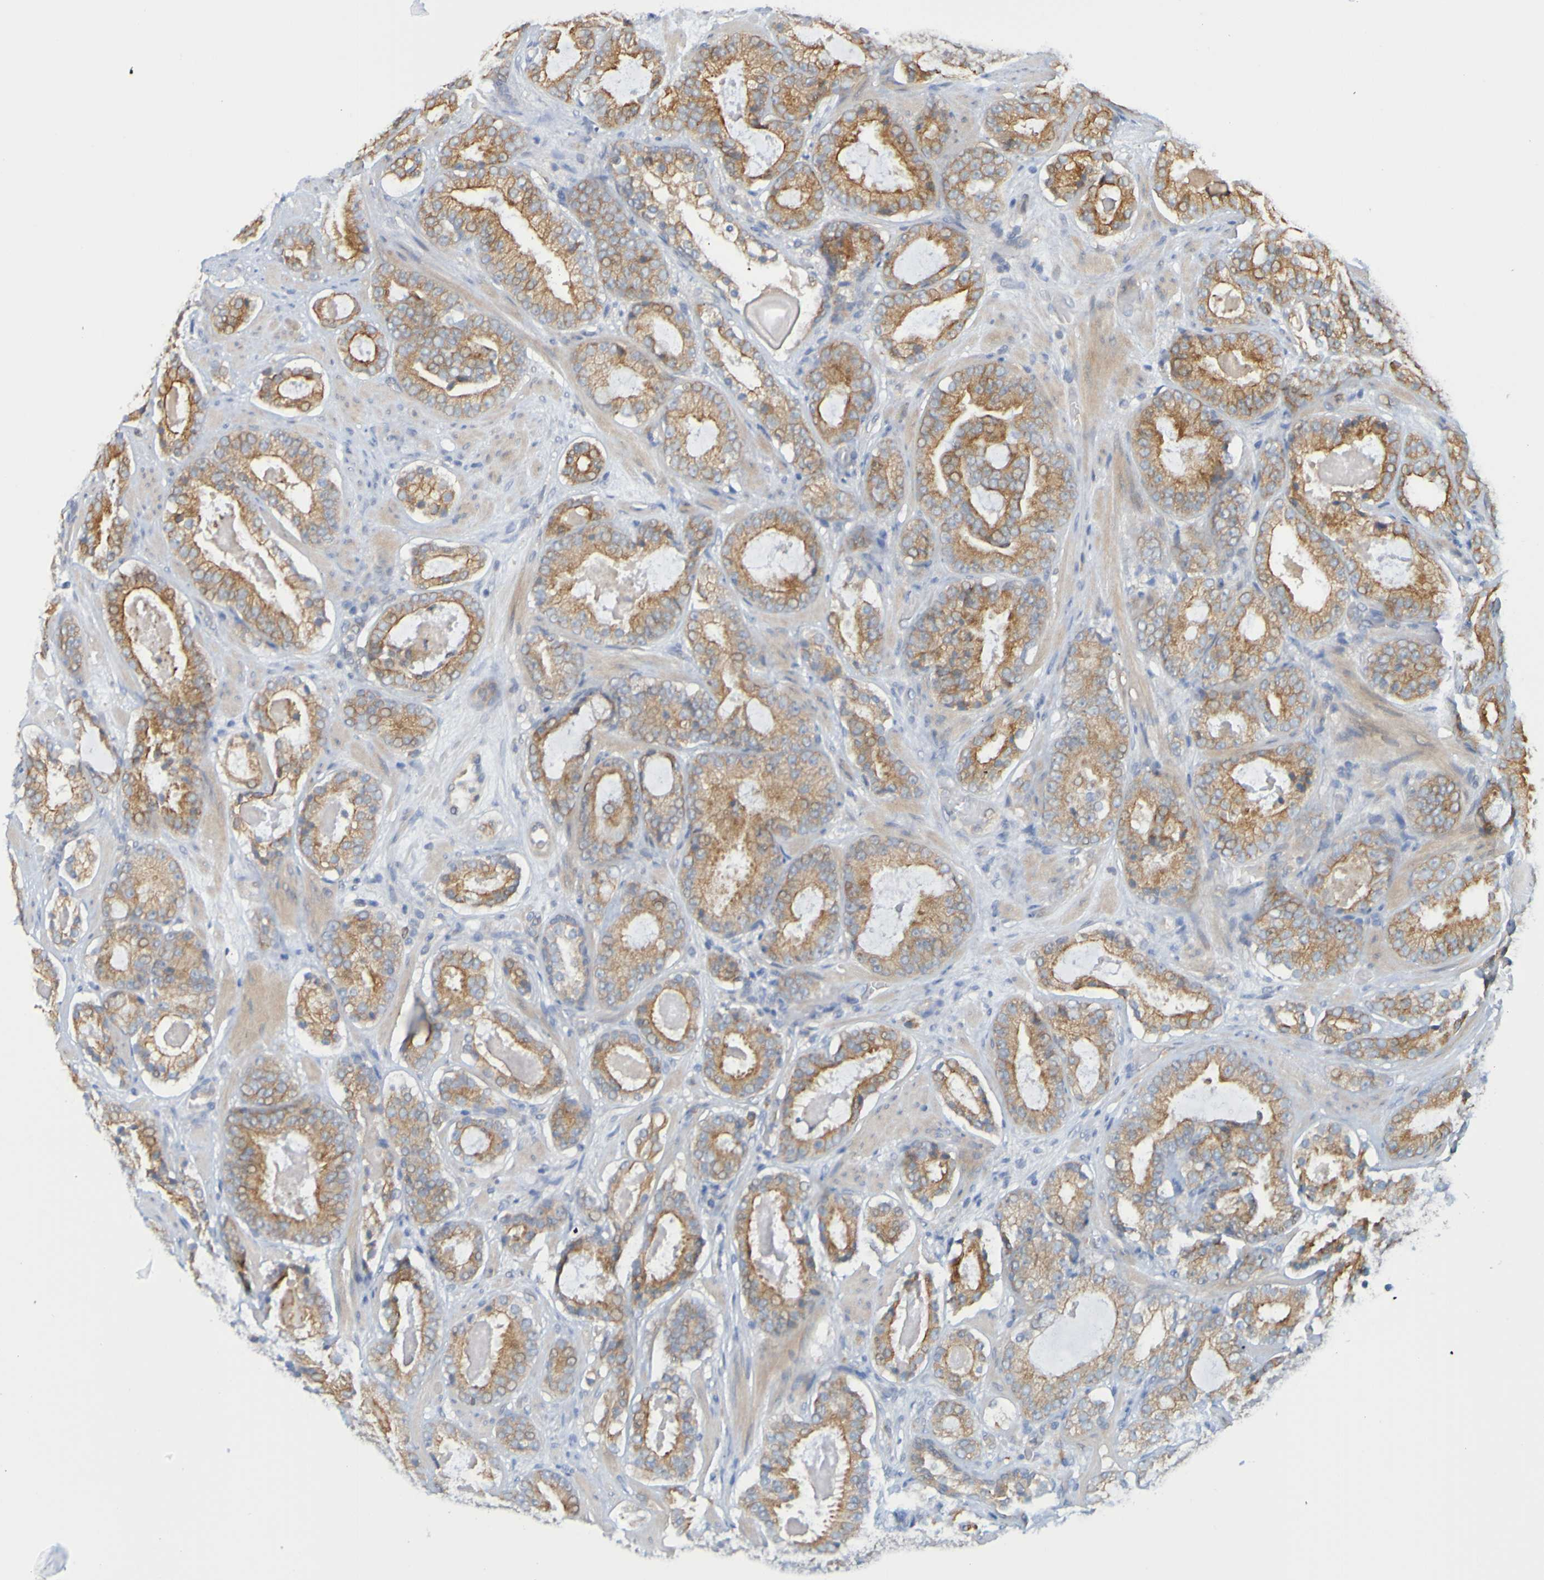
{"staining": {"intensity": "moderate", "quantity": ">75%", "location": "cytoplasmic/membranous"}, "tissue": "prostate cancer", "cell_type": "Tumor cells", "image_type": "cancer", "snomed": [{"axis": "morphology", "description": "Adenocarcinoma, Low grade"}, {"axis": "topography", "description": "Prostate"}], "caption": "A high-resolution micrograph shows immunohistochemistry (IHC) staining of prostate low-grade adenocarcinoma, which shows moderate cytoplasmic/membranous staining in approximately >75% of tumor cells.", "gene": "NAV2", "patient": {"sex": "male", "age": 69}}